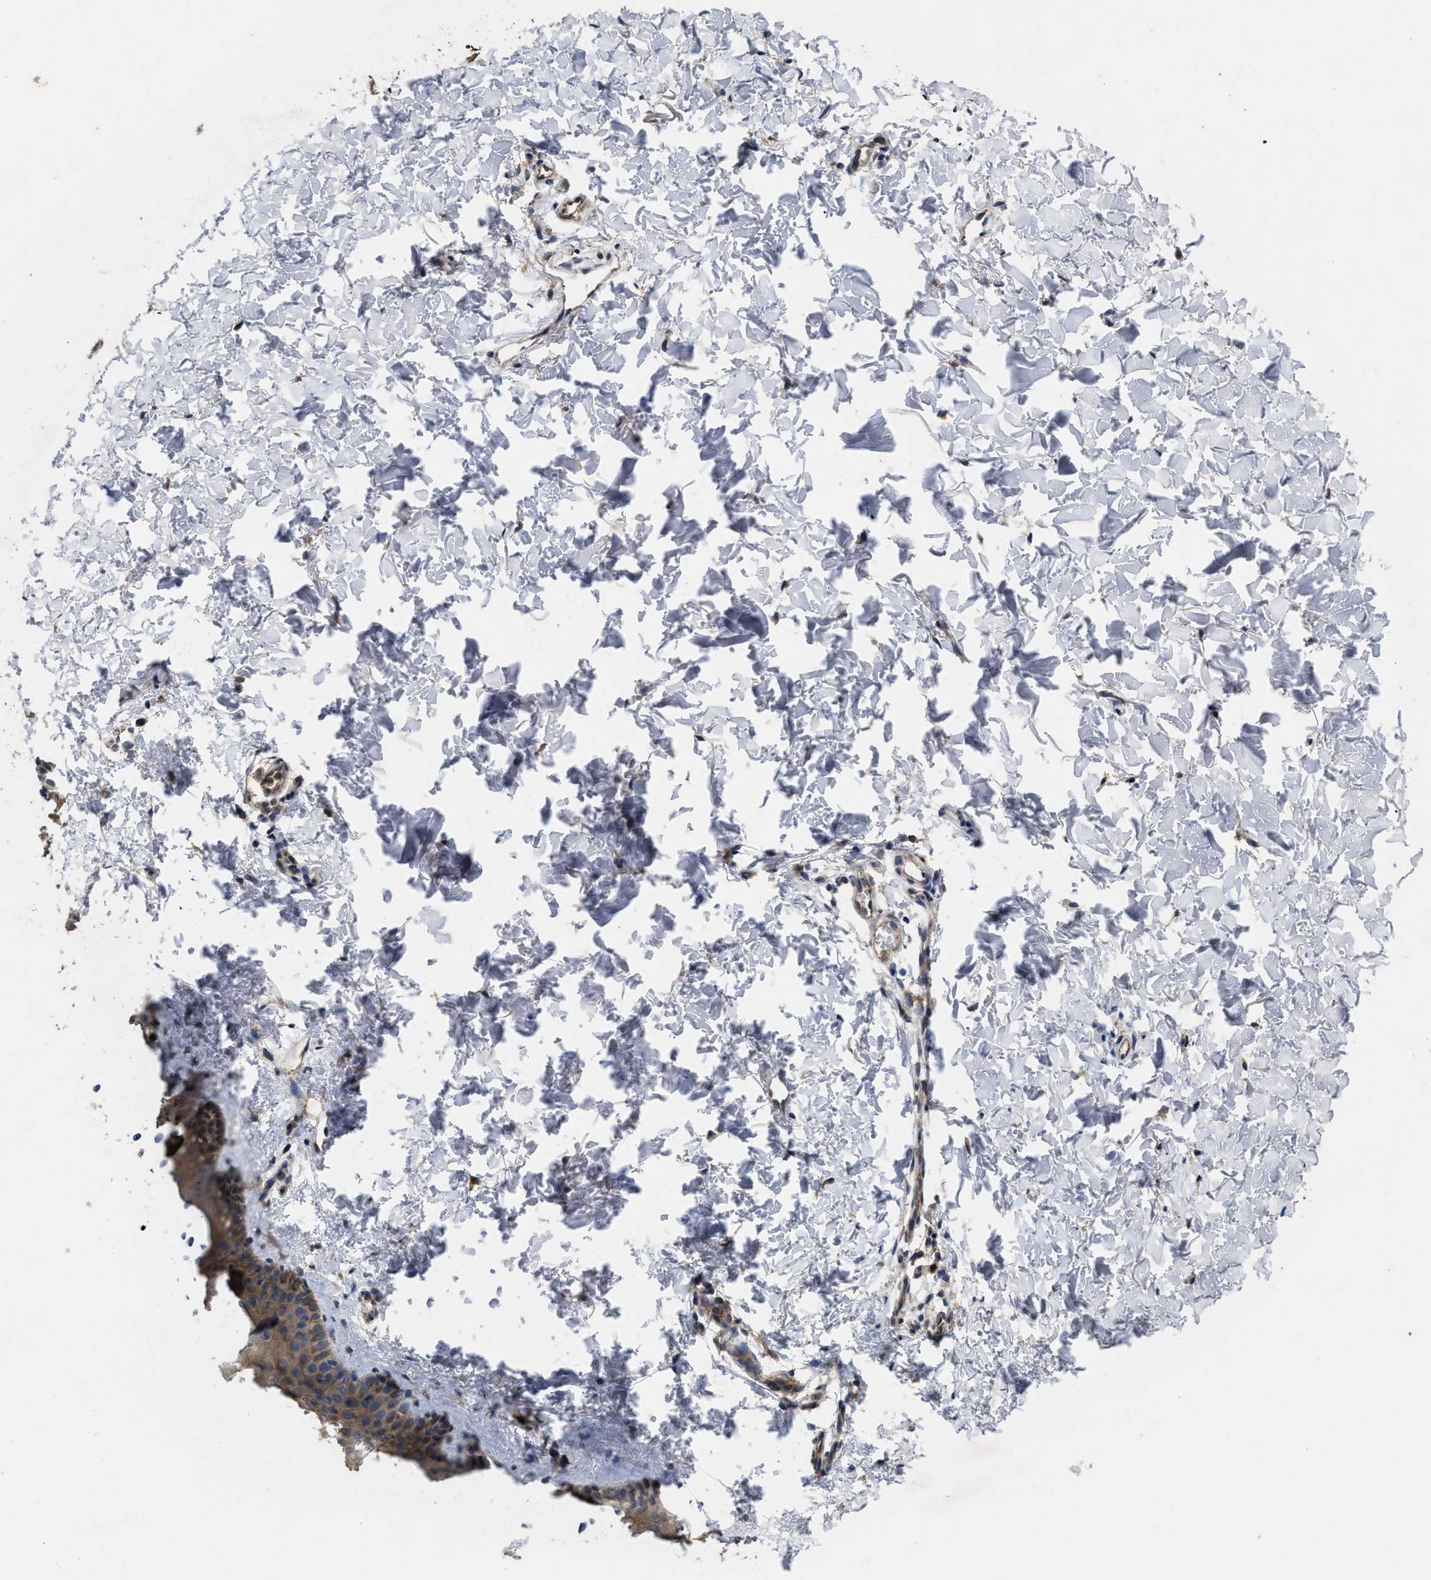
{"staining": {"intensity": "weak", "quantity": ">75%", "location": "cytoplasmic/membranous"}, "tissue": "skin", "cell_type": "Fibroblasts", "image_type": "normal", "snomed": [{"axis": "morphology", "description": "Normal tissue, NOS"}, {"axis": "topography", "description": "Skin"}], "caption": "An IHC micrograph of benign tissue is shown. Protein staining in brown labels weak cytoplasmic/membranous positivity in skin within fibroblasts. (Brightfield microscopy of DAB IHC at high magnification).", "gene": "PKD2", "patient": {"sex": "female", "age": 41}}